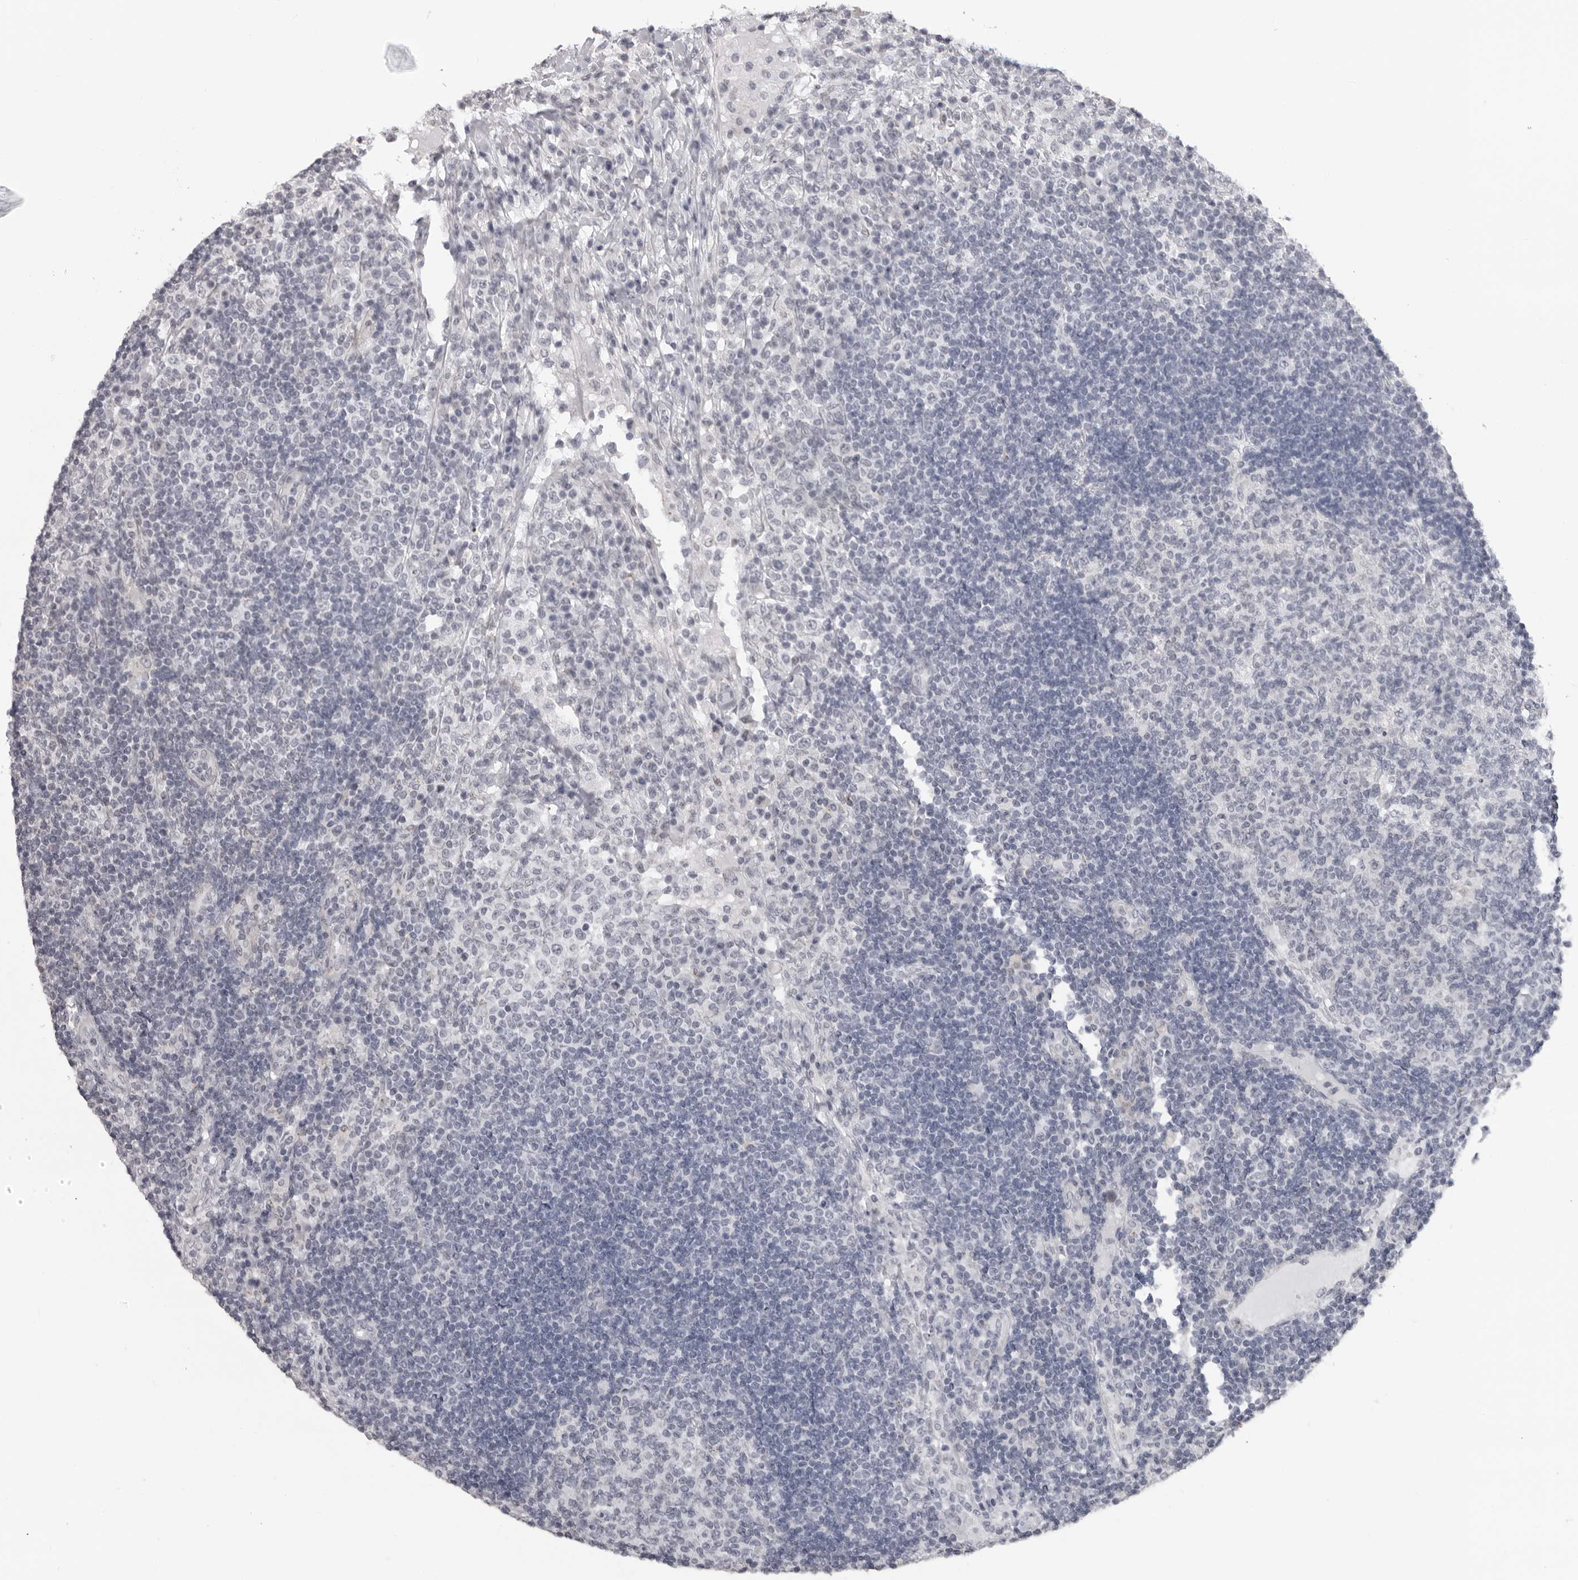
{"staining": {"intensity": "negative", "quantity": "none", "location": "none"}, "tissue": "lymph node", "cell_type": "Germinal center cells", "image_type": "normal", "snomed": [{"axis": "morphology", "description": "Normal tissue, NOS"}, {"axis": "topography", "description": "Lymph node"}], "caption": "Human lymph node stained for a protein using immunohistochemistry (IHC) shows no positivity in germinal center cells.", "gene": "DNALI1", "patient": {"sex": "female", "age": 53}}